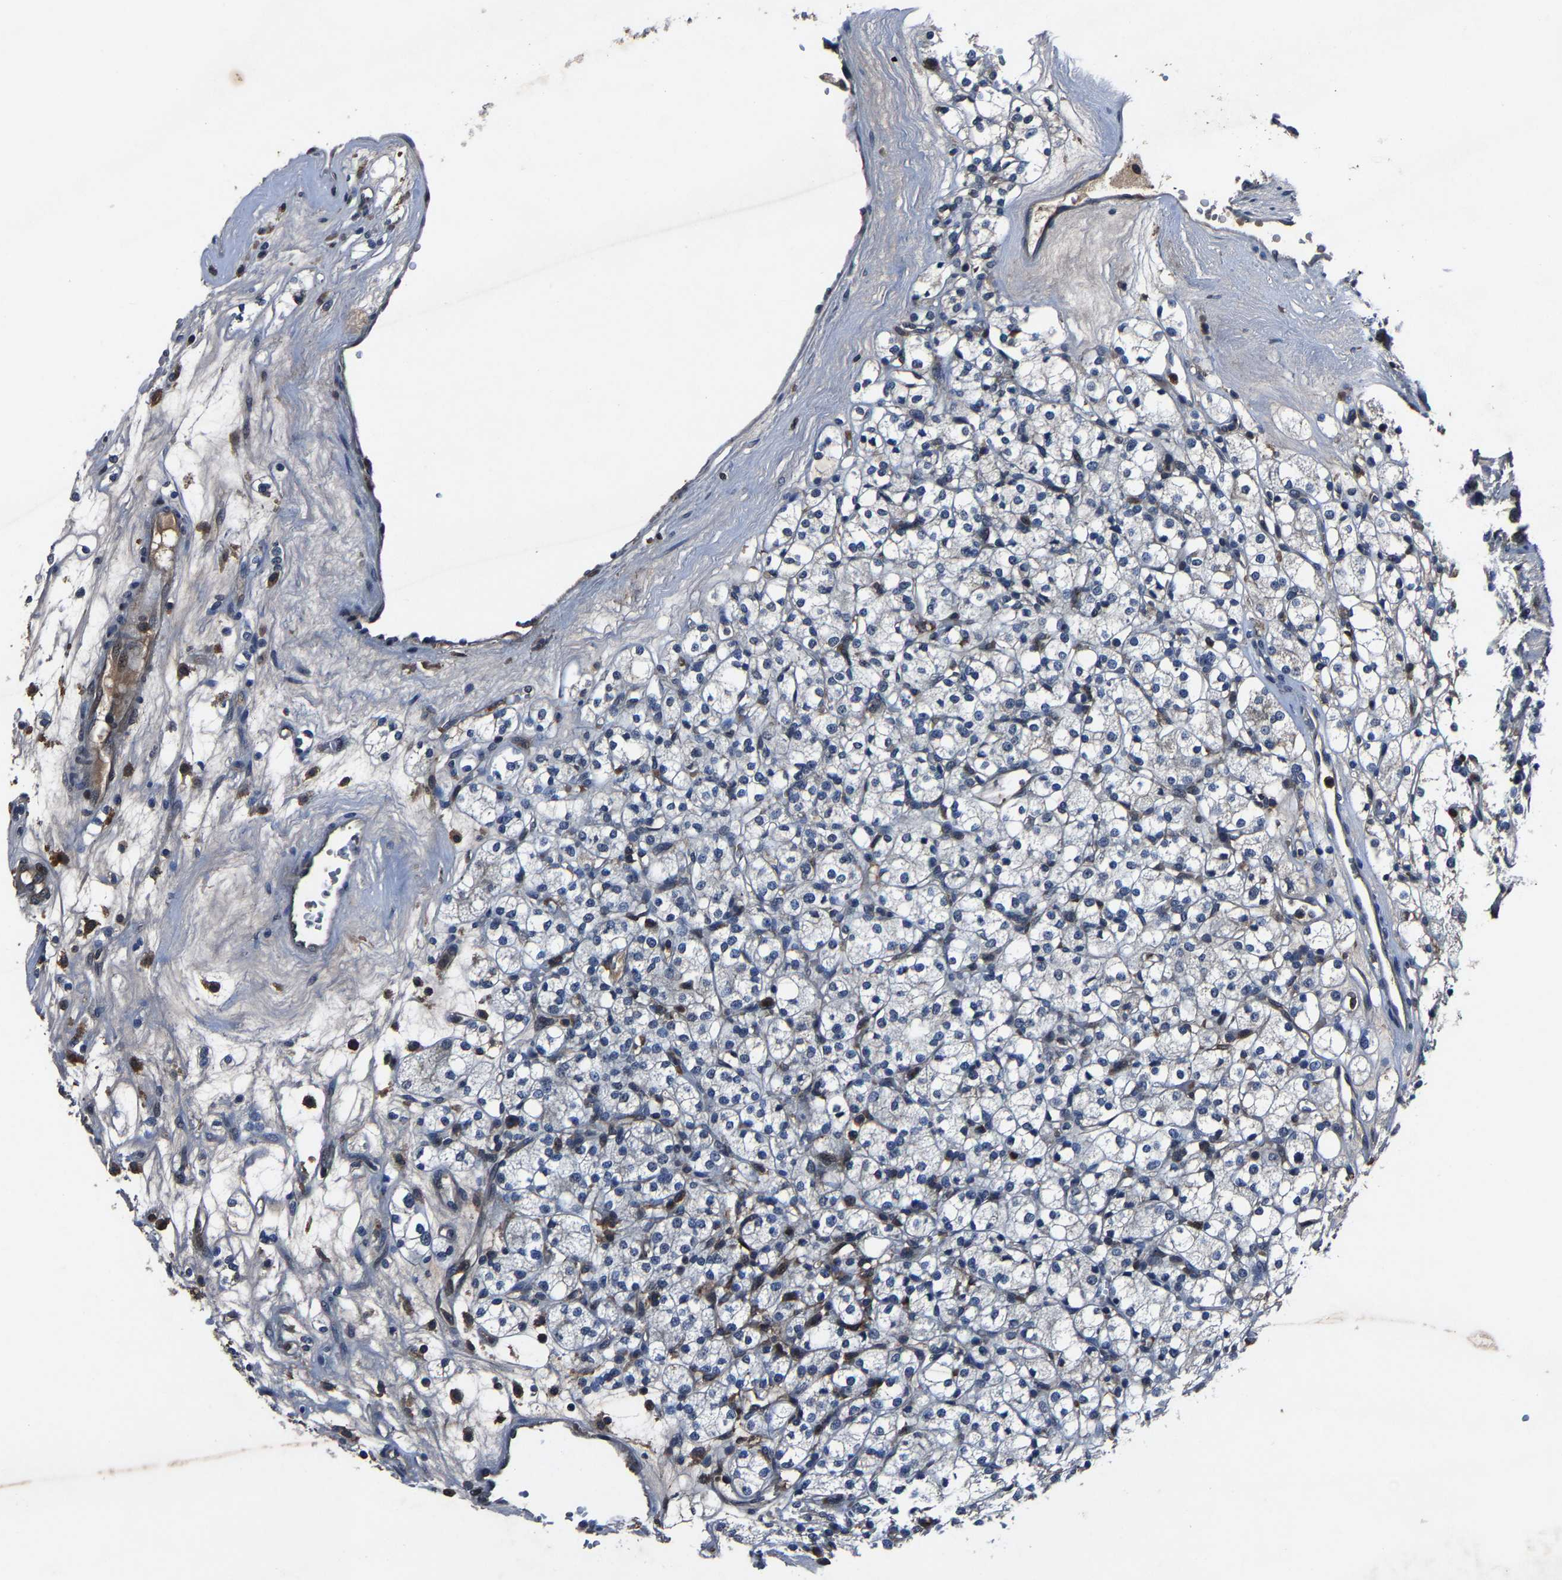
{"staining": {"intensity": "negative", "quantity": "none", "location": "none"}, "tissue": "renal cancer", "cell_type": "Tumor cells", "image_type": "cancer", "snomed": [{"axis": "morphology", "description": "Adenocarcinoma, NOS"}, {"axis": "topography", "description": "Kidney"}], "caption": "IHC of human adenocarcinoma (renal) demonstrates no expression in tumor cells.", "gene": "PCNX2", "patient": {"sex": "male", "age": 77}}